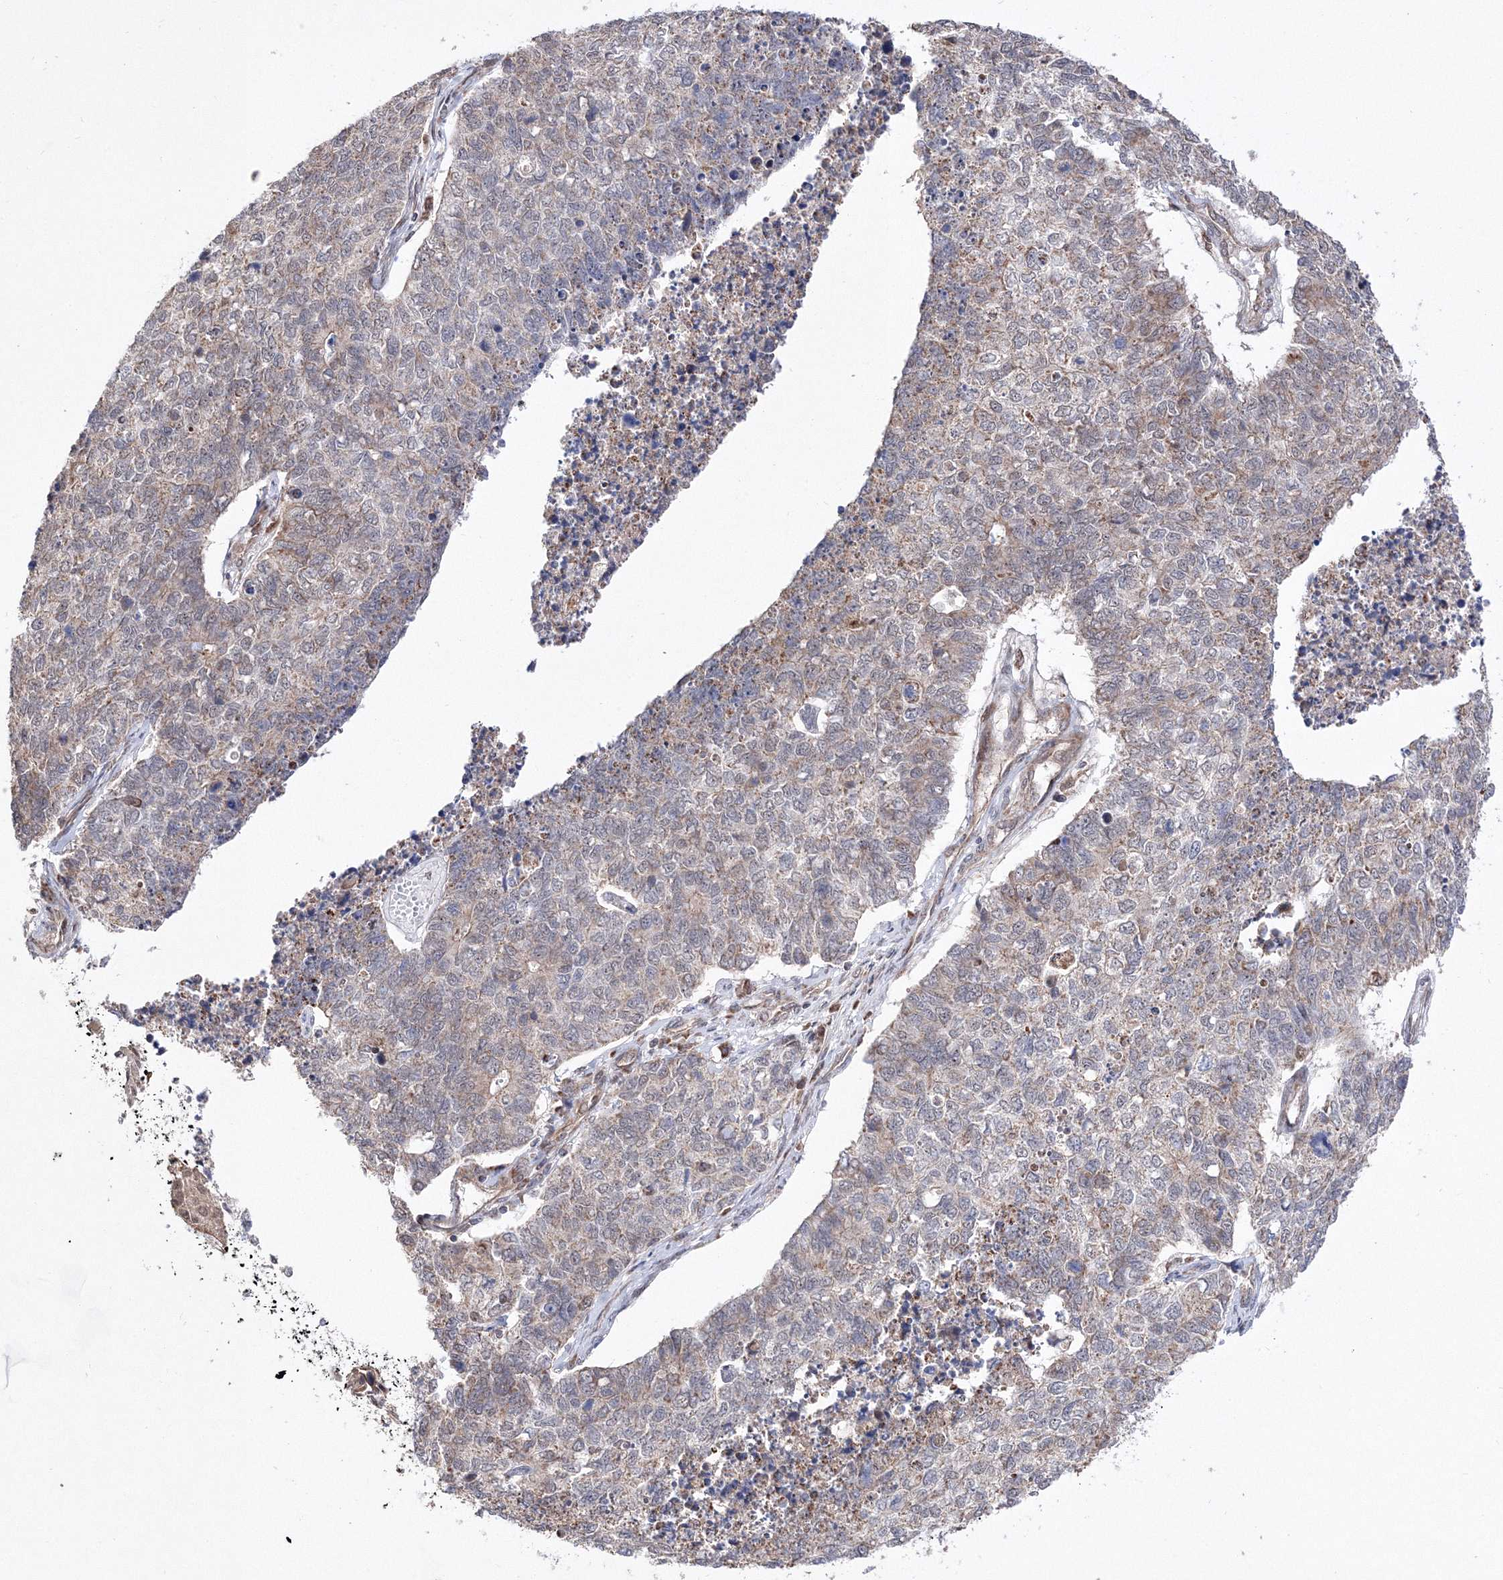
{"staining": {"intensity": "negative", "quantity": "none", "location": "none"}, "tissue": "cervical cancer", "cell_type": "Tumor cells", "image_type": "cancer", "snomed": [{"axis": "morphology", "description": "Squamous cell carcinoma, NOS"}, {"axis": "topography", "description": "Cervix"}], "caption": "Tumor cells are negative for protein expression in human cervical cancer.", "gene": "DALRD3", "patient": {"sex": "female", "age": 63}}